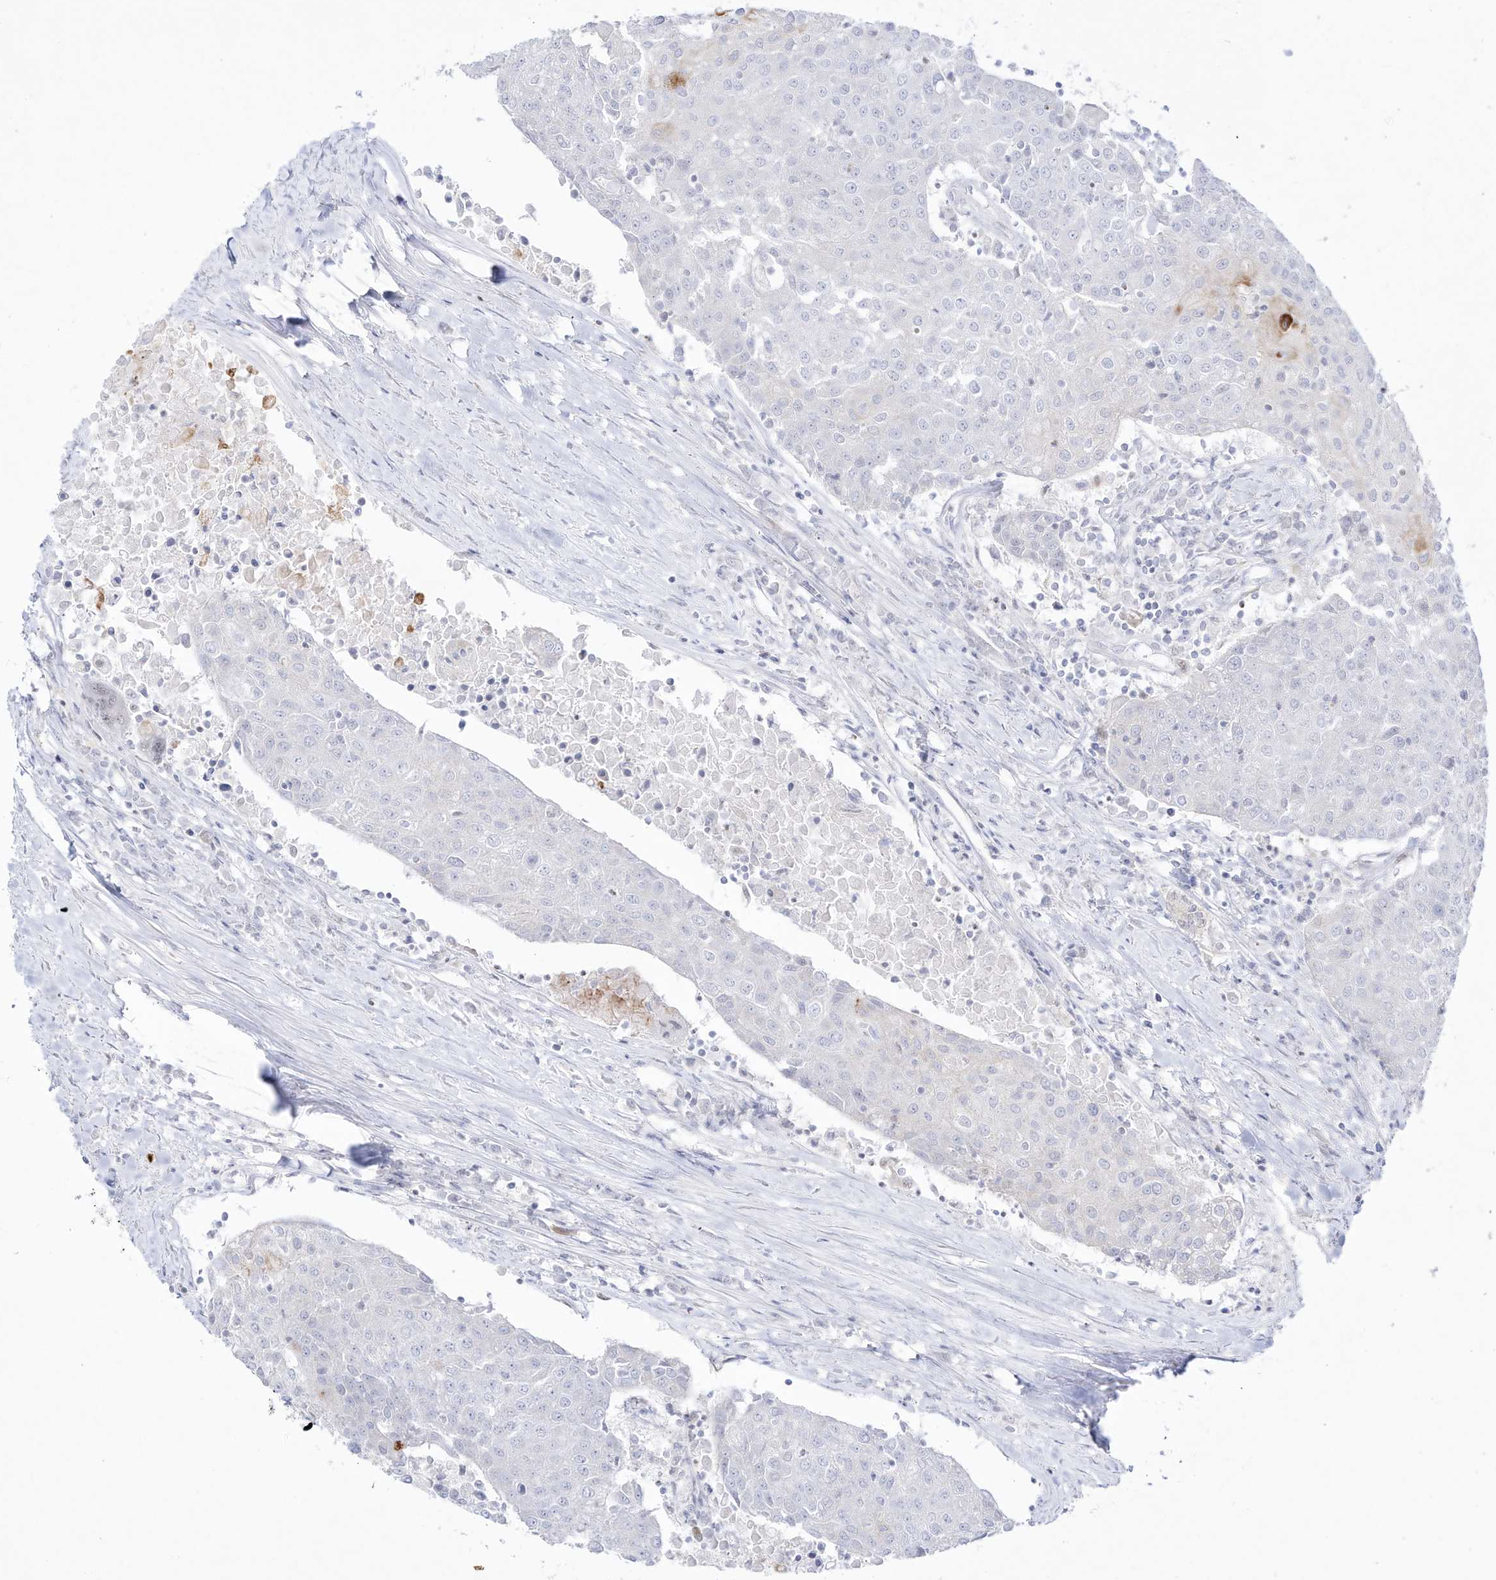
{"staining": {"intensity": "strong", "quantity": "<25%", "location": "cytoplasmic/membranous"}, "tissue": "urothelial cancer", "cell_type": "Tumor cells", "image_type": "cancer", "snomed": [{"axis": "morphology", "description": "Urothelial carcinoma, High grade"}, {"axis": "topography", "description": "Urinary bladder"}], "caption": "Immunohistochemical staining of human high-grade urothelial carcinoma shows strong cytoplasmic/membranous protein expression in about <25% of tumor cells.", "gene": "DMKN", "patient": {"sex": "female", "age": 85}}